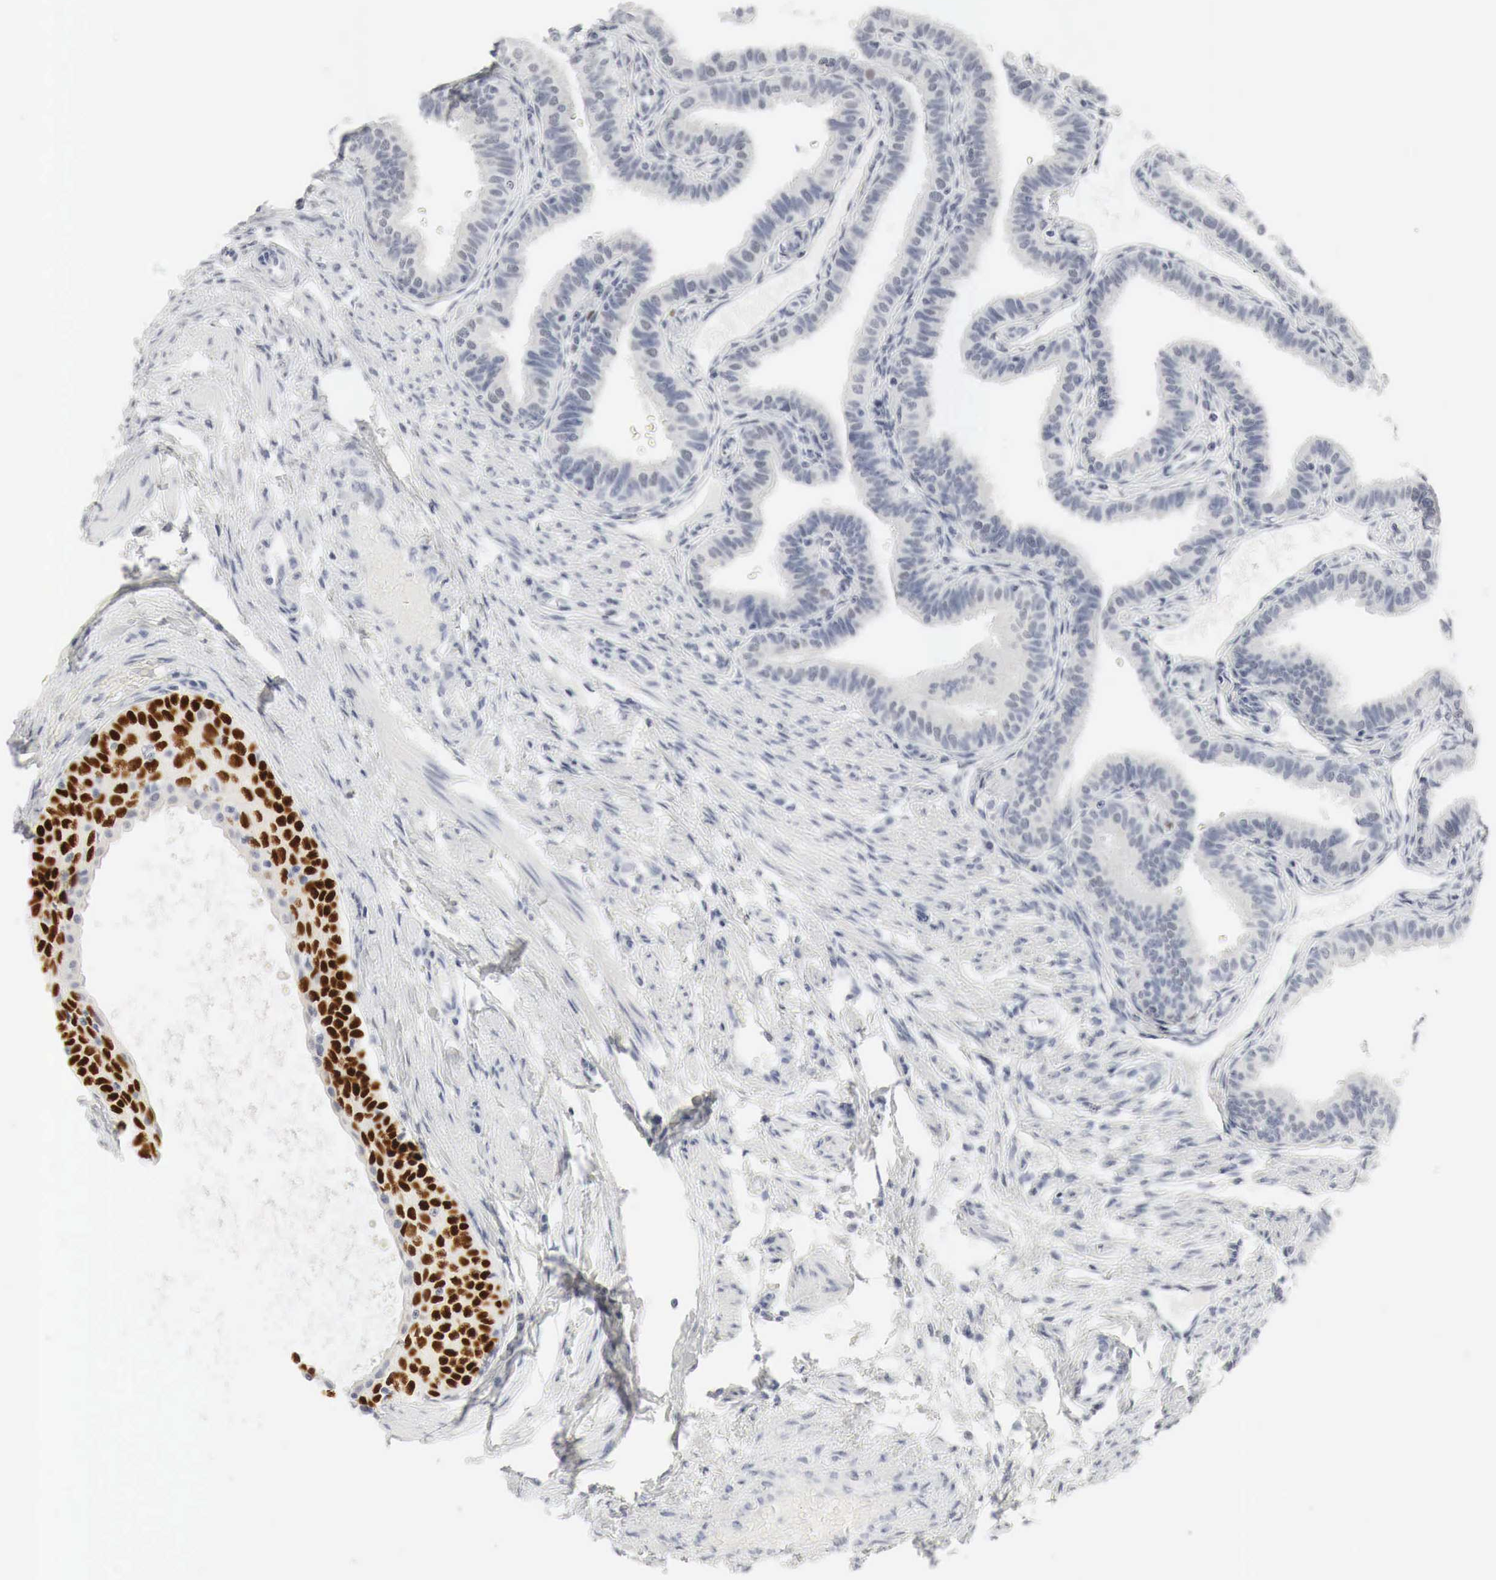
{"staining": {"intensity": "moderate", "quantity": "25%-75%", "location": "nuclear"}, "tissue": "fallopian tube", "cell_type": "Glandular cells", "image_type": "normal", "snomed": [{"axis": "morphology", "description": "Normal tissue, NOS"}, {"axis": "topography", "description": "Fallopian tube"}], "caption": "An immunohistochemistry (IHC) photomicrograph of benign tissue is shown. Protein staining in brown labels moderate nuclear positivity in fallopian tube within glandular cells.", "gene": "TP63", "patient": {"sex": "female", "age": 32}}